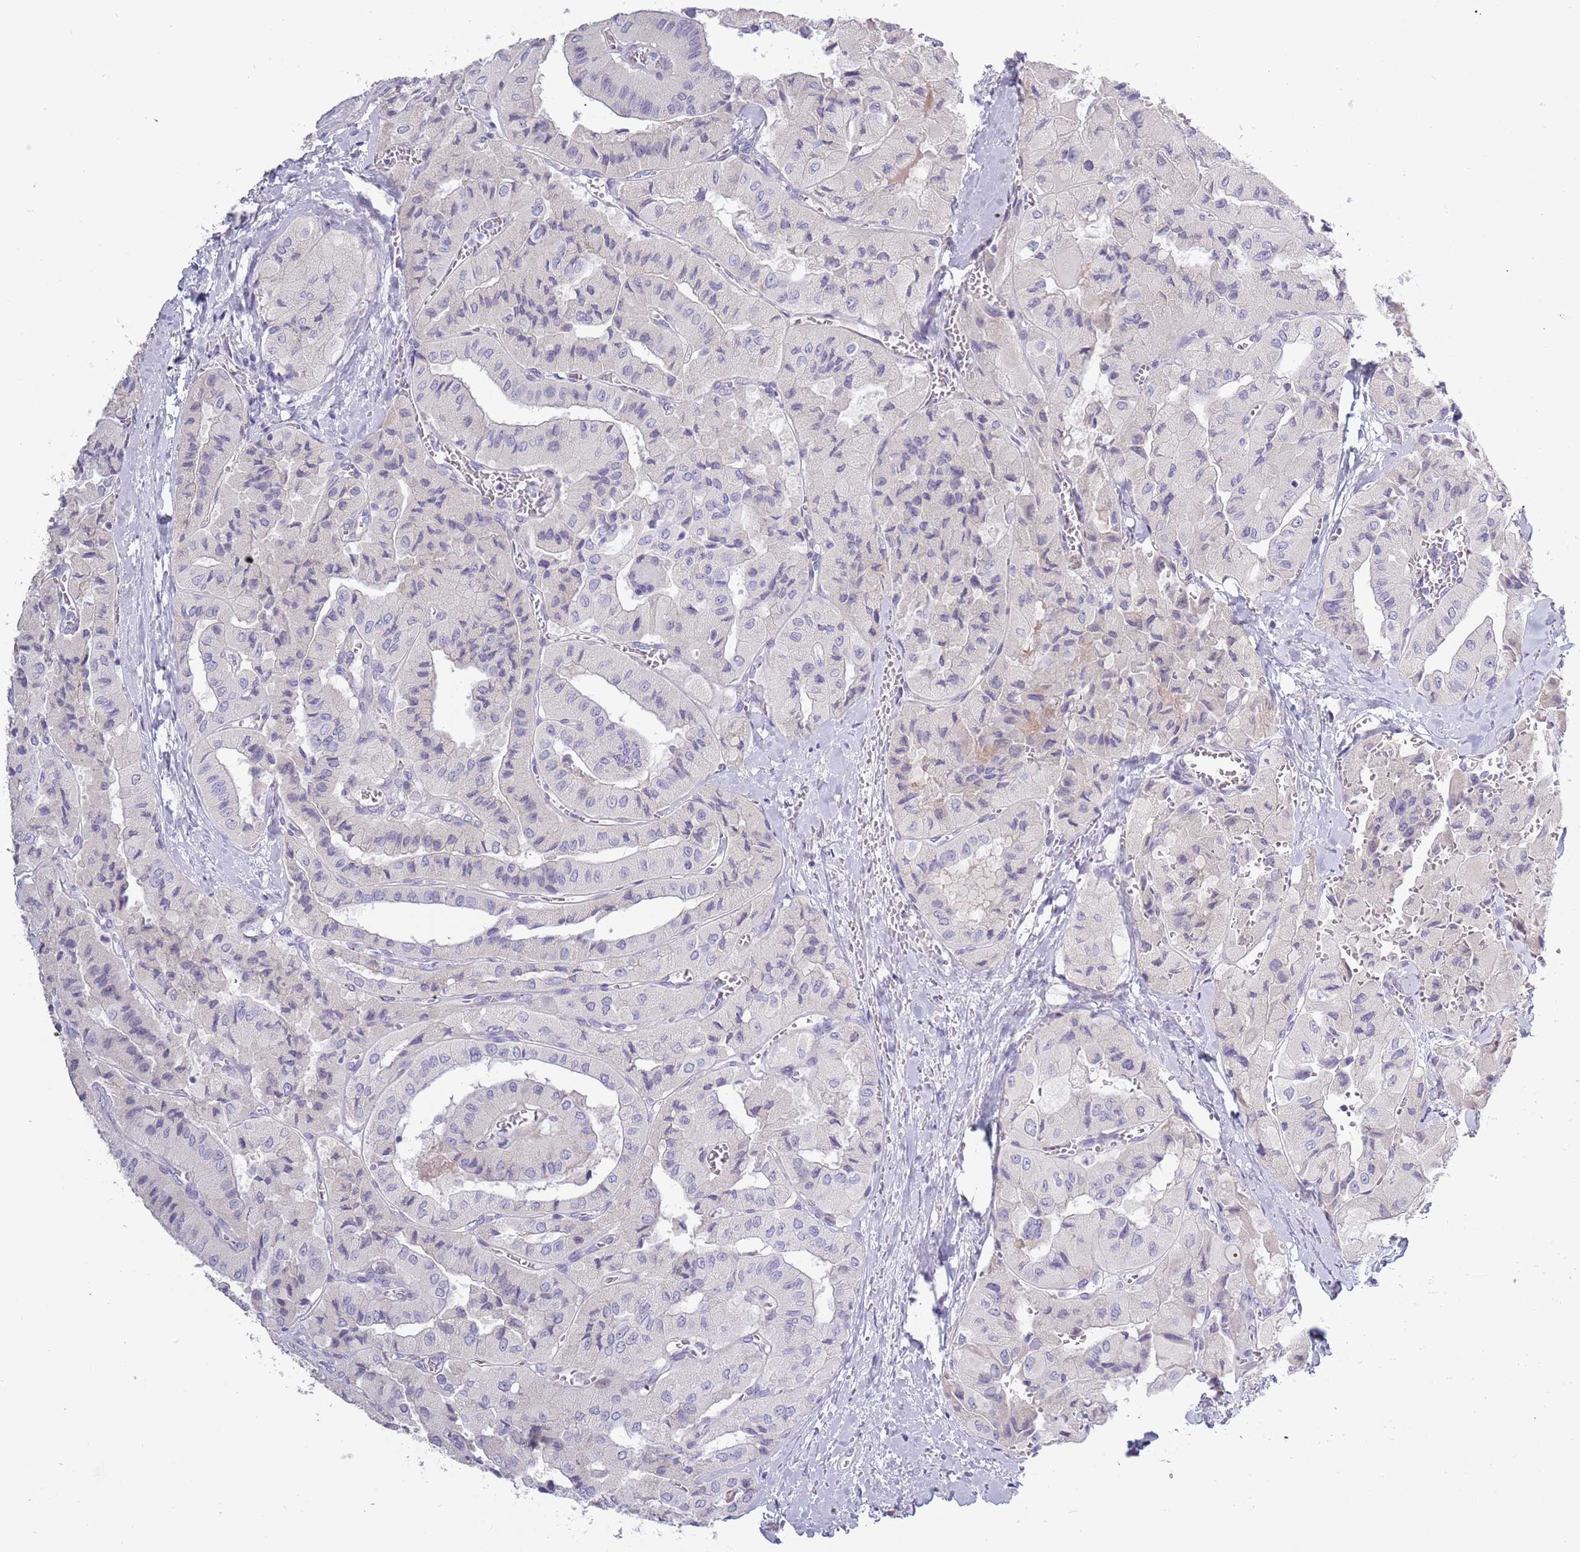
{"staining": {"intensity": "negative", "quantity": "none", "location": "none"}, "tissue": "thyroid cancer", "cell_type": "Tumor cells", "image_type": "cancer", "snomed": [{"axis": "morphology", "description": "Normal tissue, NOS"}, {"axis": "morphology", "description": "Papillary adenocarcinoma, NOS"}, {"axis": "topography", "description": "Thyroid gland"}], "caption": "A micrograph of papillary adenocarcinoma (thyroid) stained for a protein displays no brown staining in tumor cells.", "gene": "TNFRSF6B", "patient": {"sex": "female", "age": 59}}